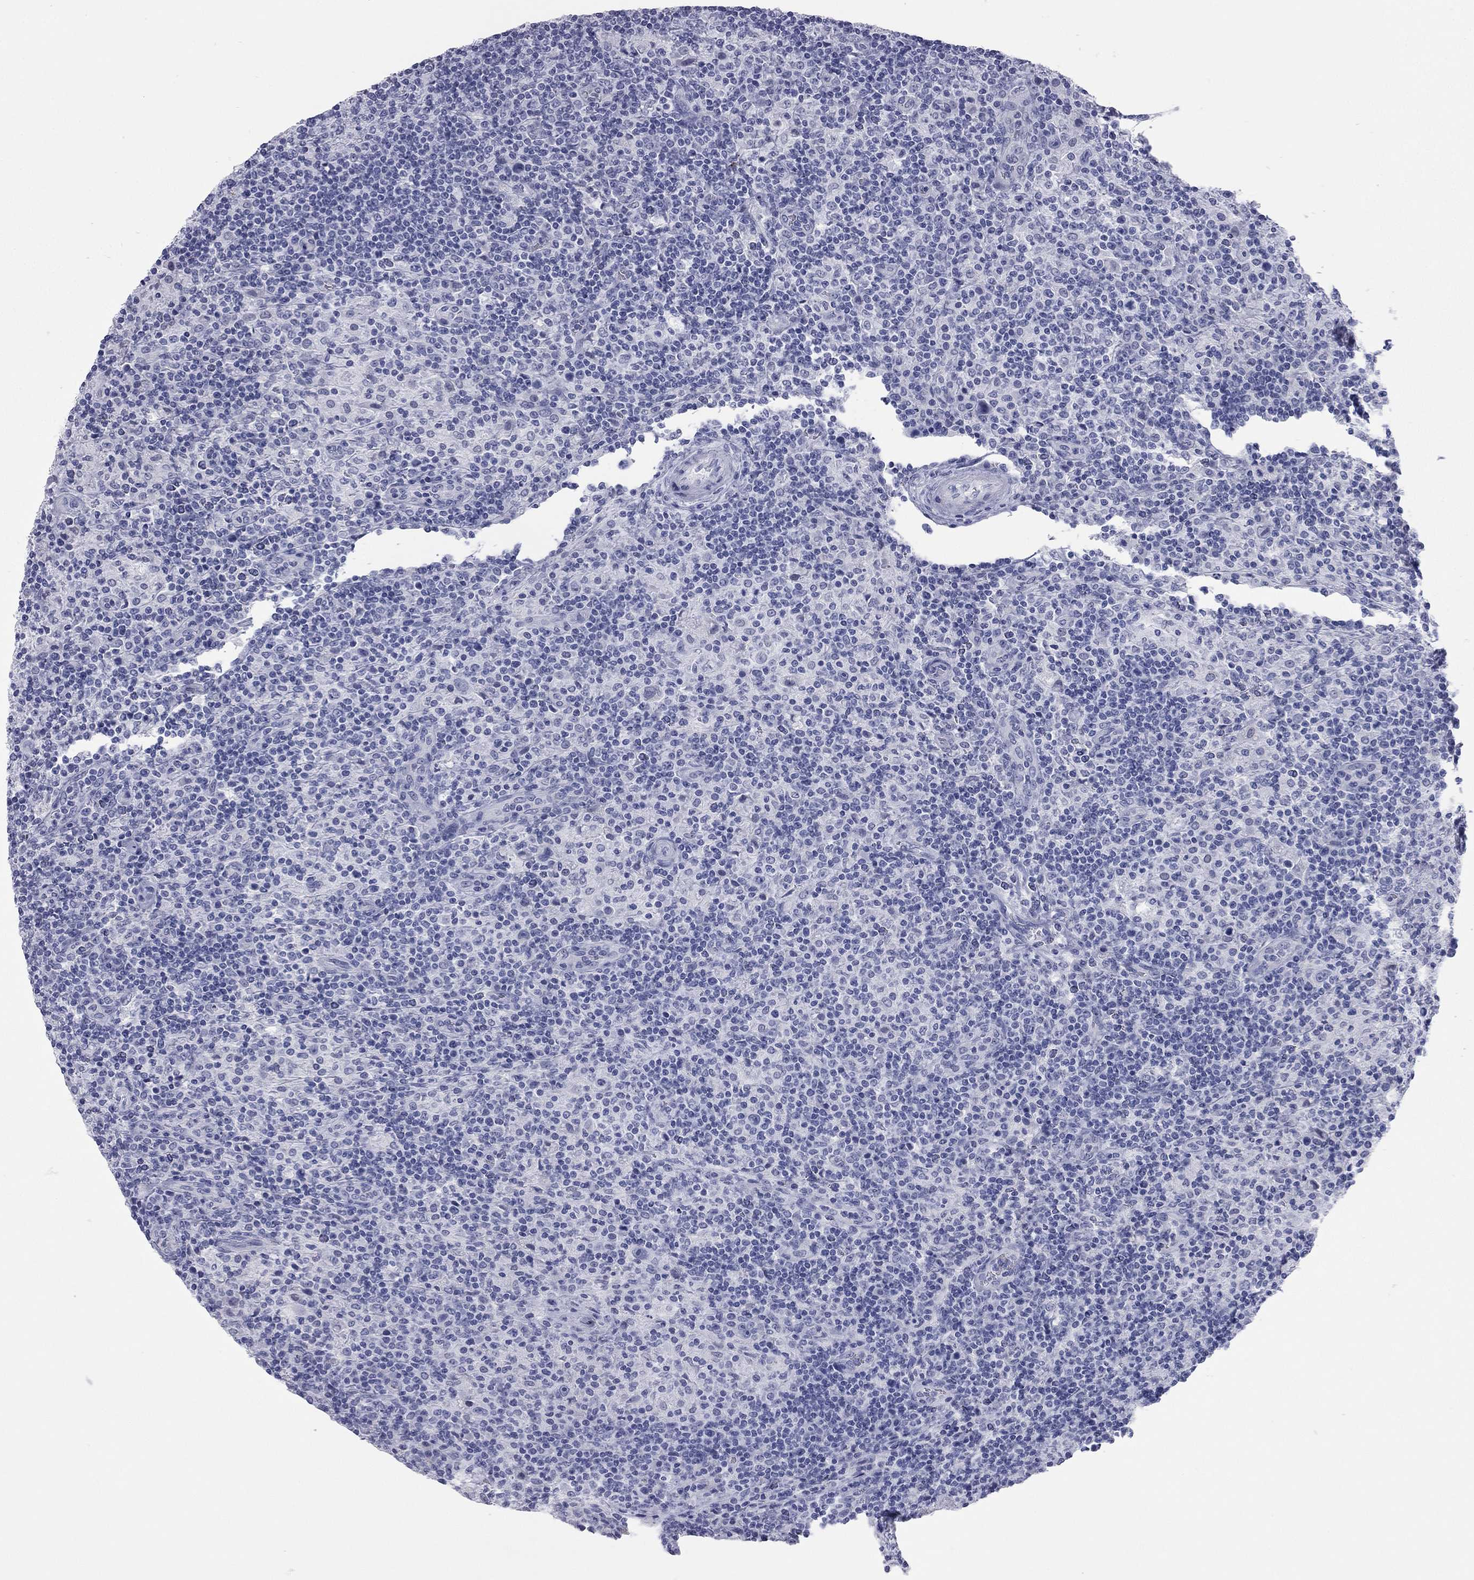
{"staining": {"intensity": "negative", "quantity": "none", "location": "none"}, "tissue": "lymphoma", "cell_type": "Tumor cells", "image_type": "cancer", "snomed": [{"axis": "morphology", "description": "Hodgkin's disease, NOS"}, {"axis": "topography", "description": "Lymph node"}], "caption": "An immunohistochemistry histopathology image of lymphoma is shown. There is no staining in tumor cells of lymphoma.", "gene": "AK8", "patient": {"sex": "male", "age": 70}}